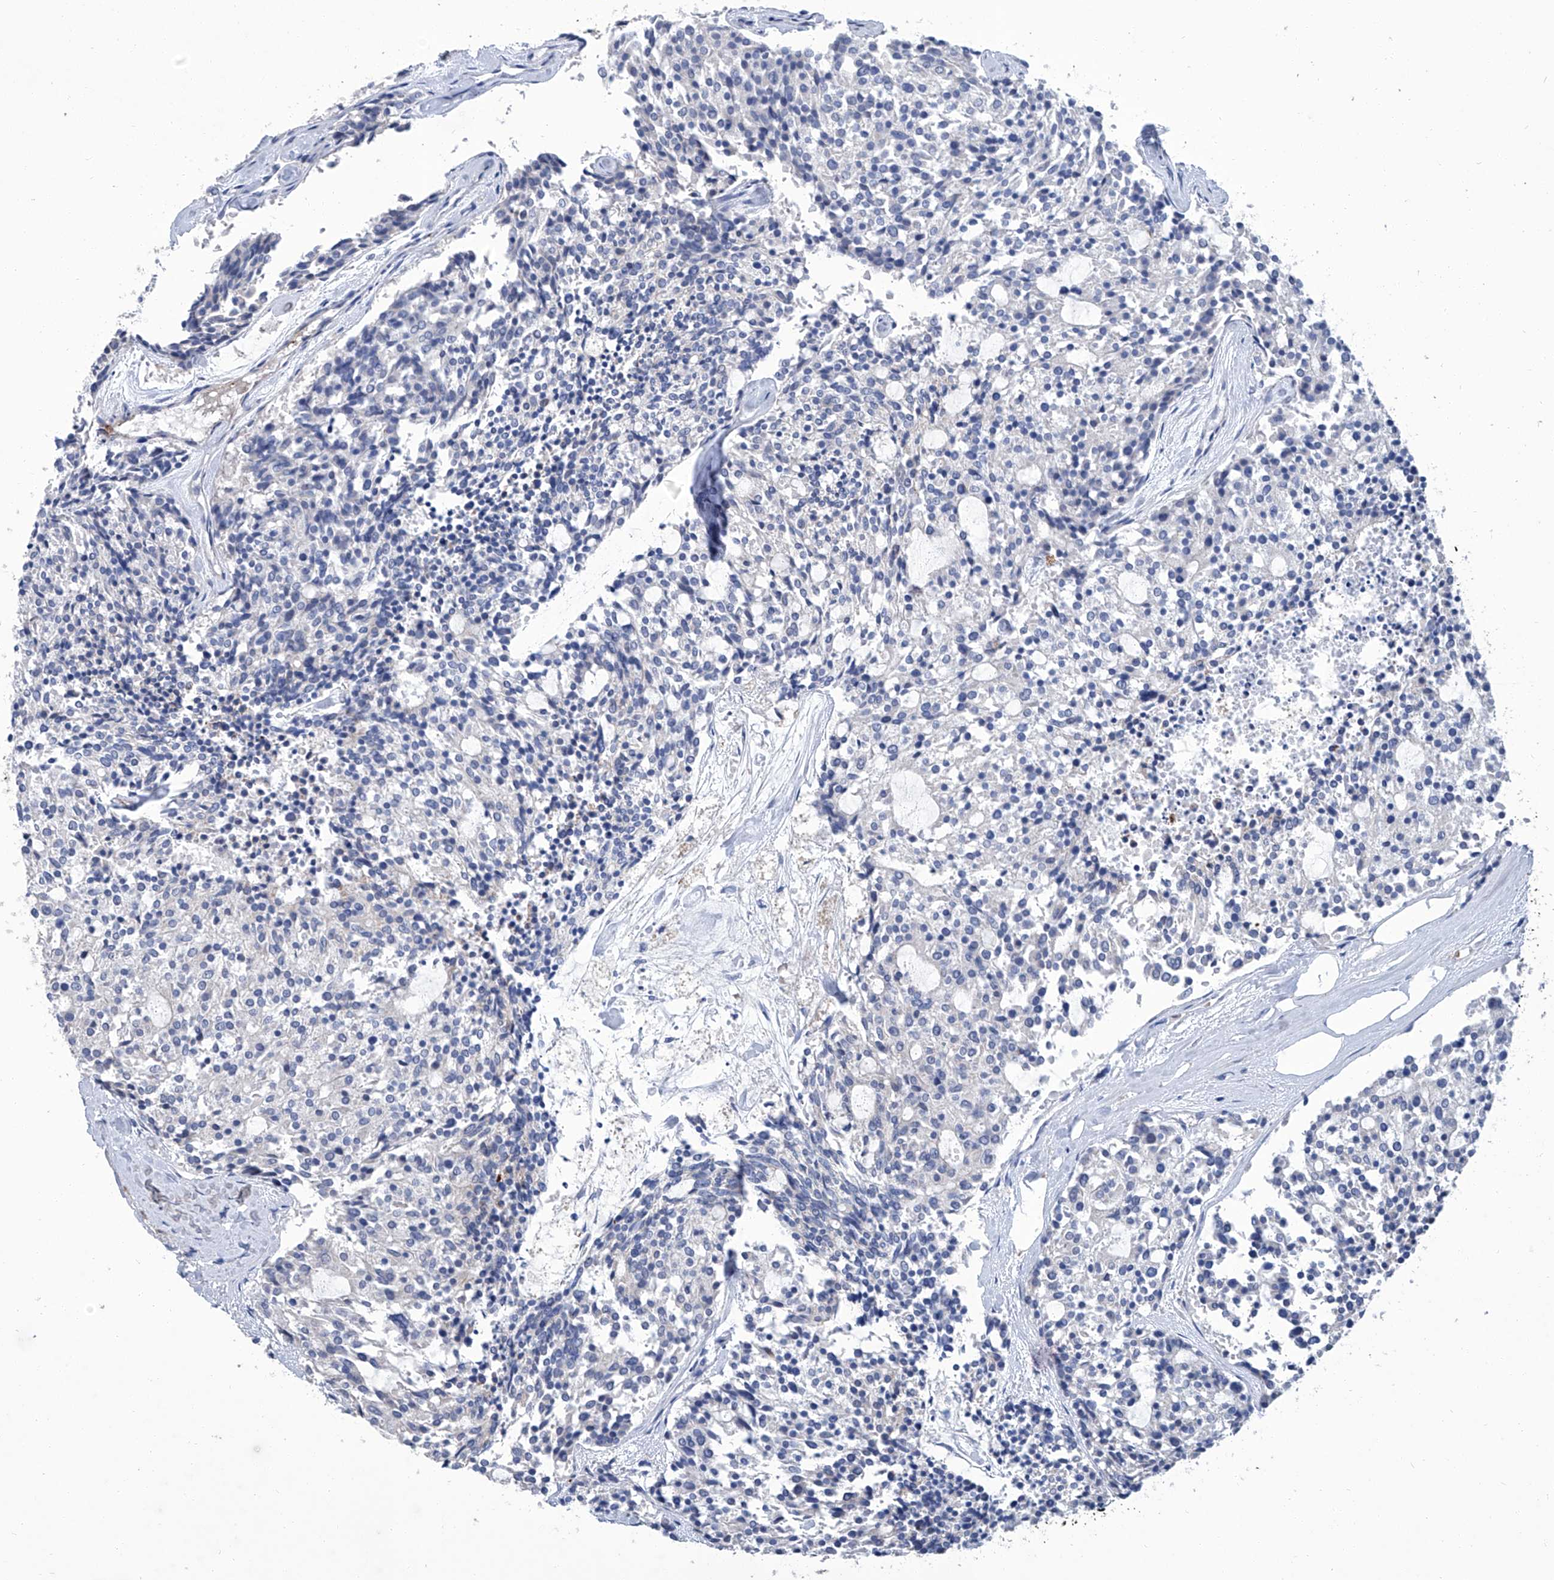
{"staining": {"intensity": "negative", "quantity": "none", "location": "none"}, "tissue": "carcinoid", "cell_type": "Tumor cells", "image_type": "cancer", "snomed": [{"axis": "morphology", "description": "Carcinoid, malignant, NOS"}, {"axis": "topography", "description": "Pancreas"}], "caption": "Carcinoid (malignant) was stained to show a protein in brown. There is no significant positivity in tumor cells.", "gene": "GPT", "patient": {"sex": "female", "age": 54}}